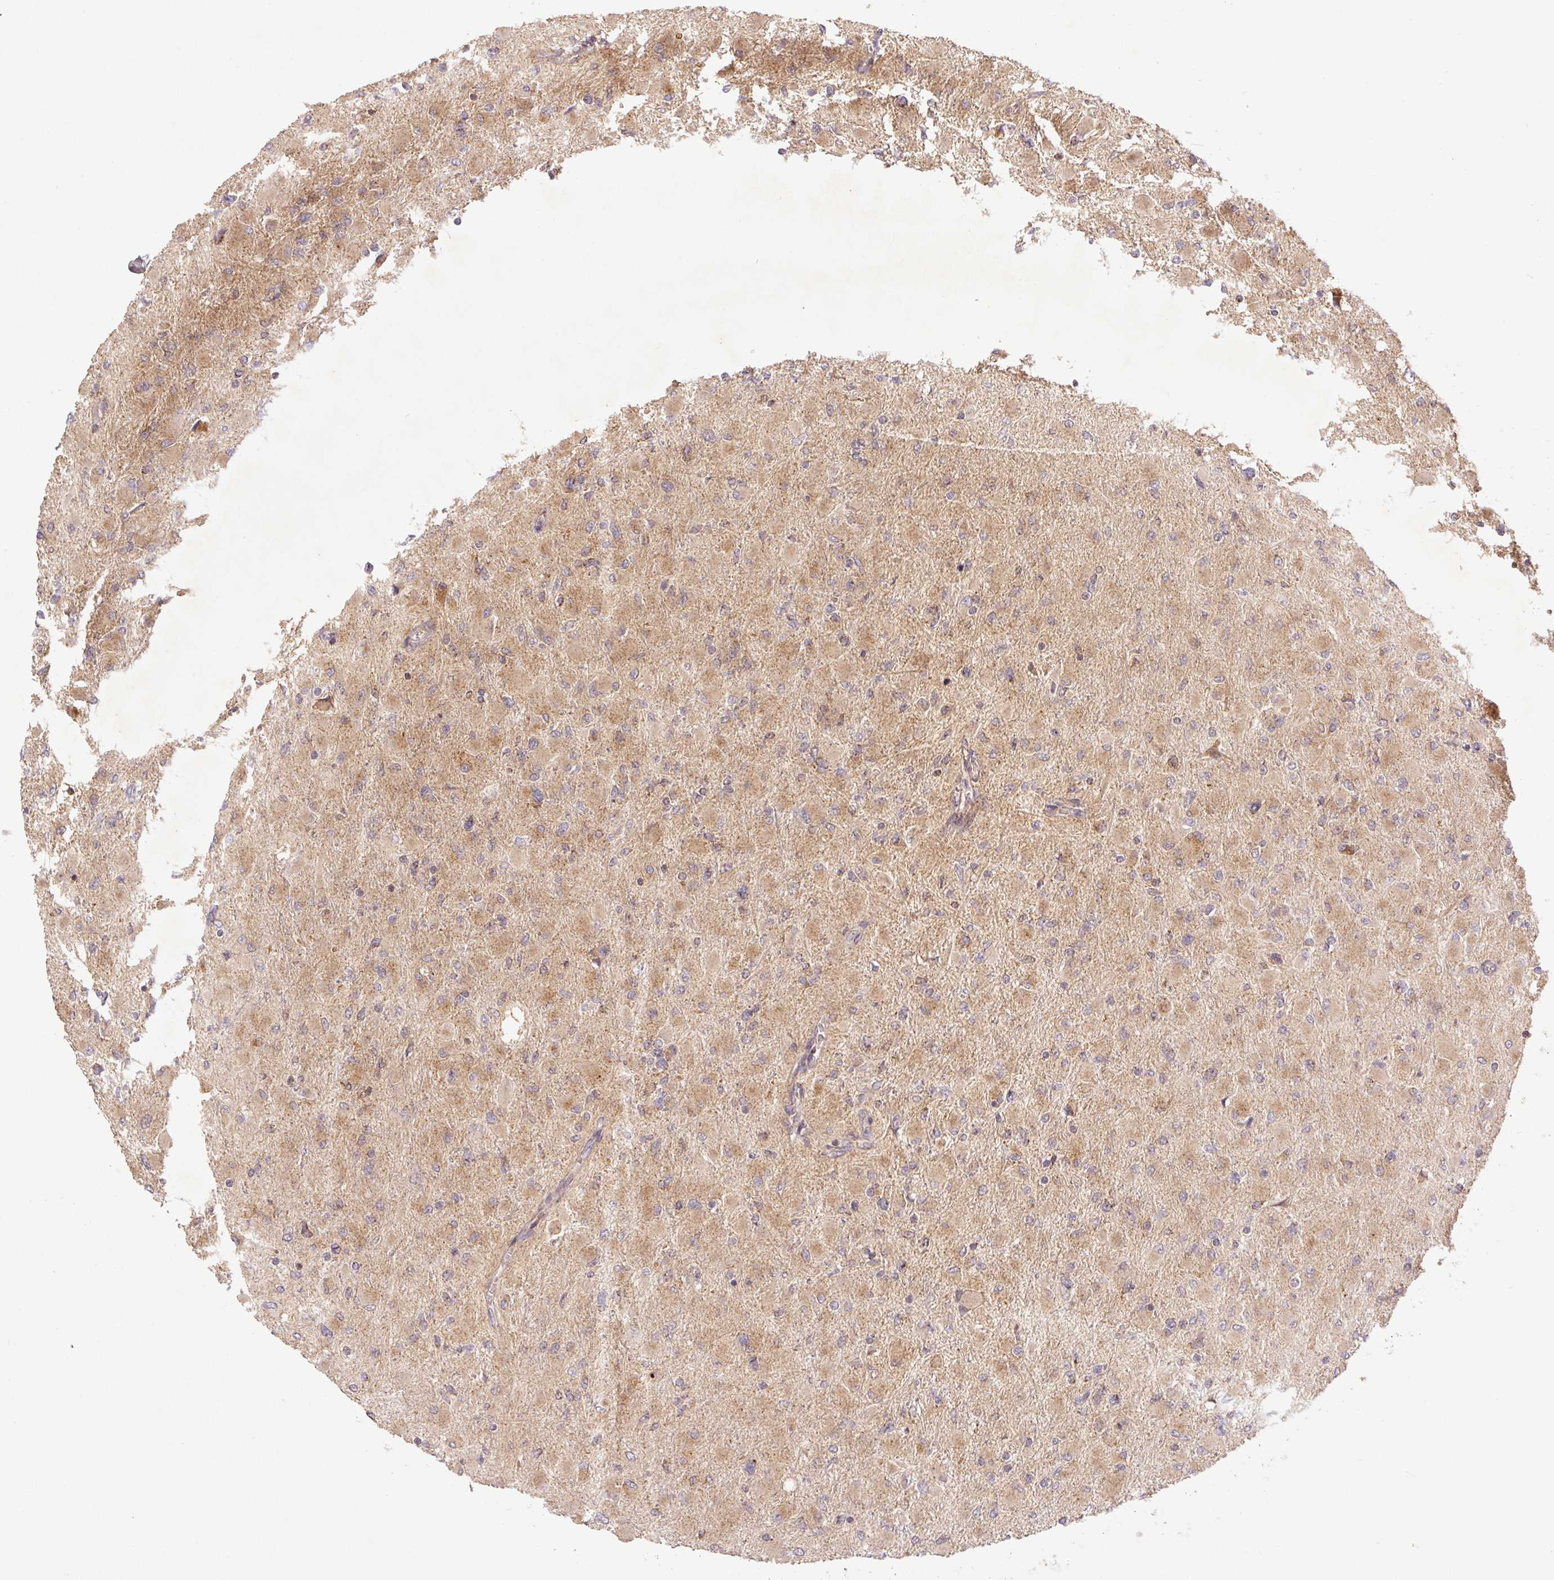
{"staining": {"intensity": "moderate", "quantity": ">75%", "location": "cytoplasmic/membranous"}, "tissue": "glioma", "cell_type": "Tumor cells", "image_type": "cancer", "snomed": [{"axis": "morphology", "description": "Glioma, malignant, High grade"}, {"axis": "topography", "description": "Cerebral cortex"}], "caption": "Approximately >75% of tumor cells in malignant glioma (high-grade) exhibit moderate cytoplasmic/membranous protein positivity as visualized by brown immunohistochemical staining.", "gene": "MTHFD1", "patient": {"sex": "female", "age": 36}}